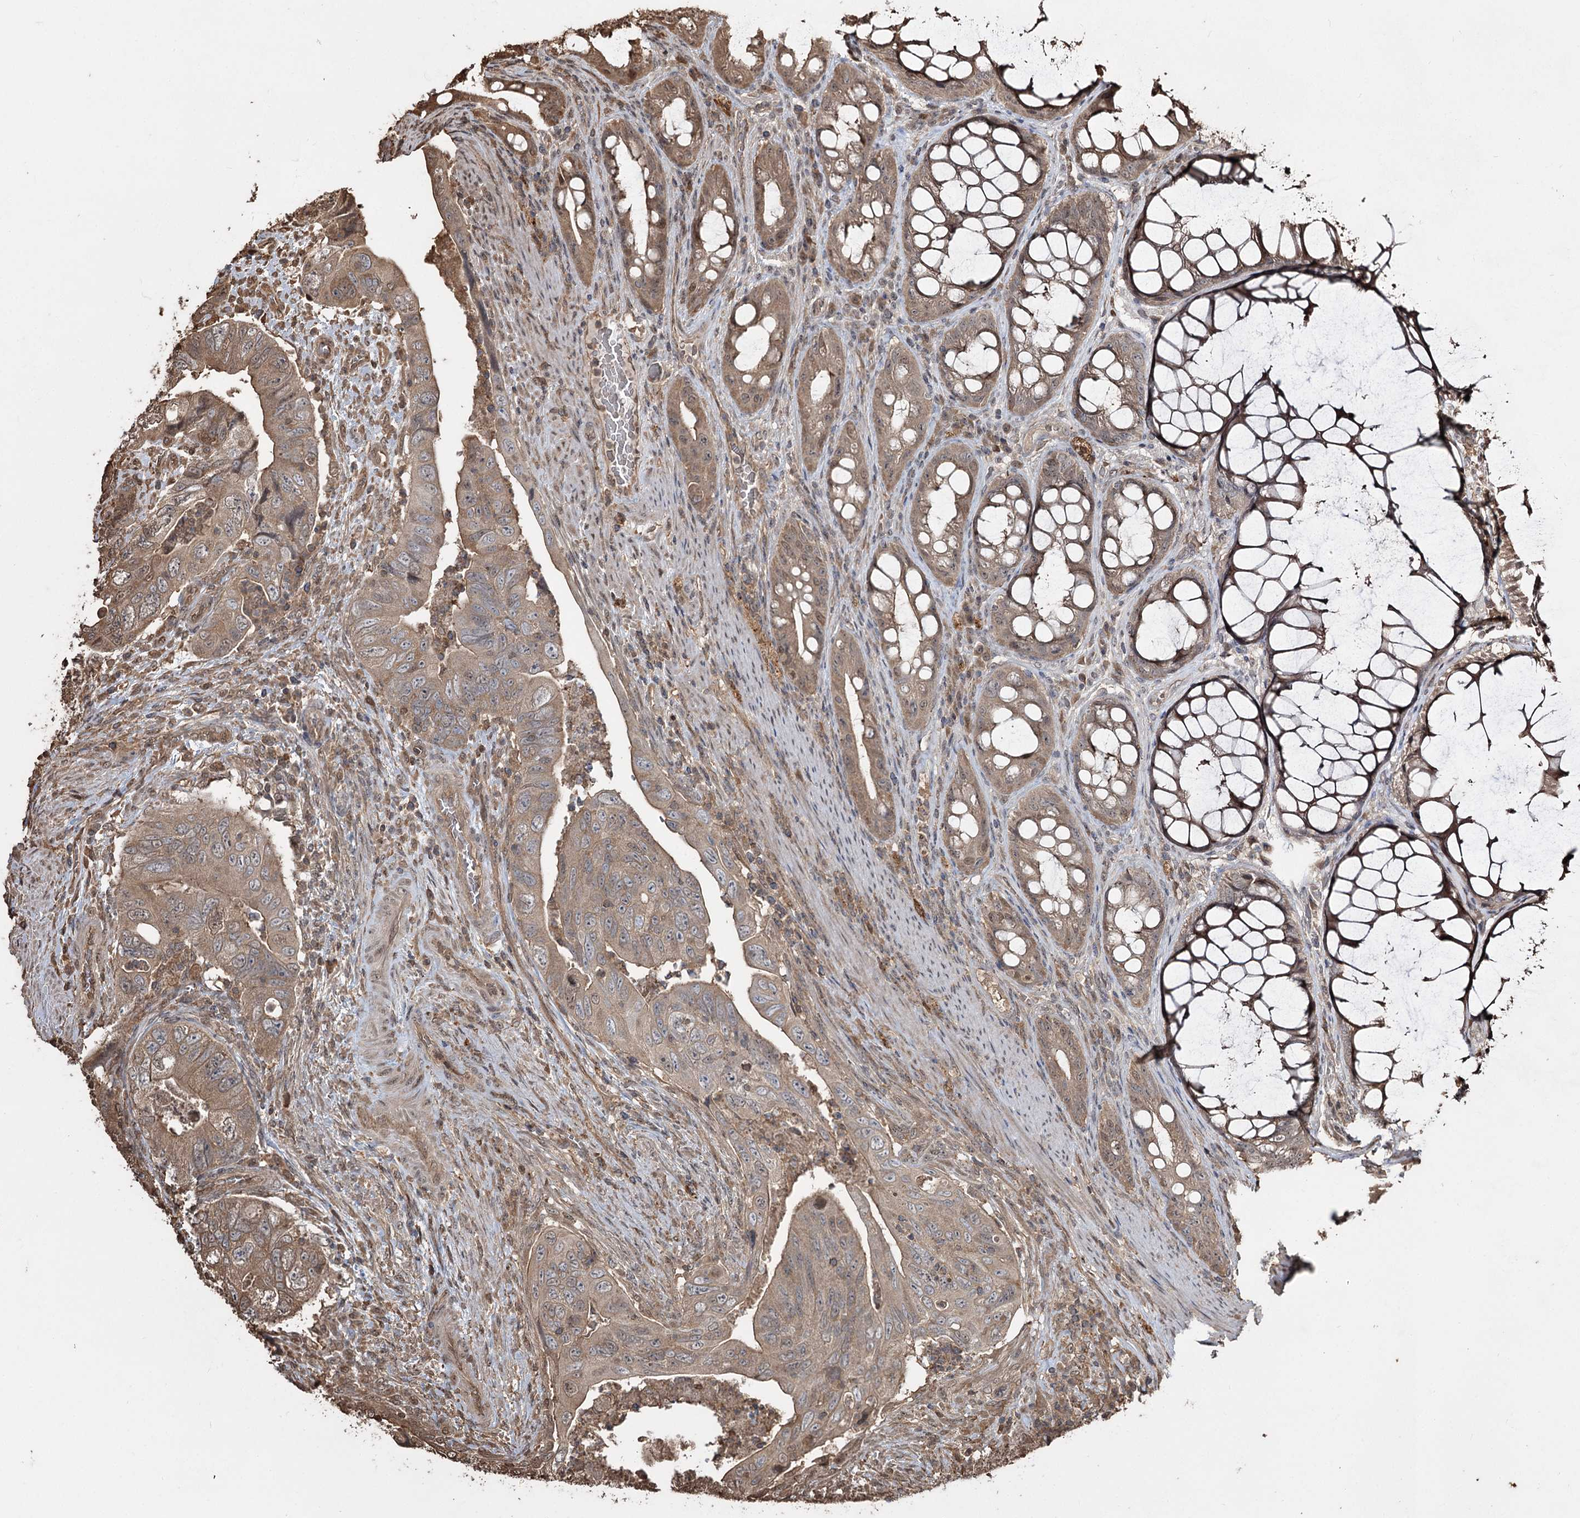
{"staining": {"intensity": "moderate", "quantity": "25%-75%", "location": "cytoplasmic/membranous"}, "tissue": "colorectal cancer", "cell_type": "Tumor cells", "image_type": "cancer", "snomed": [{"axis": "morphology", "description": "Adenocarcinoma, NOS"}, {"axis": "topography", "description": "Rectum"}], "caption": "Approximately 25%-75% of tumor cells in human adenocarcinoma (colorectal) exhibit moderate cytoplasmic/membranous protein staining as visualized by brown immunohistochemical staining.", "gene": "PLCH1", "patient": {"sex": "male", "age": 63}}